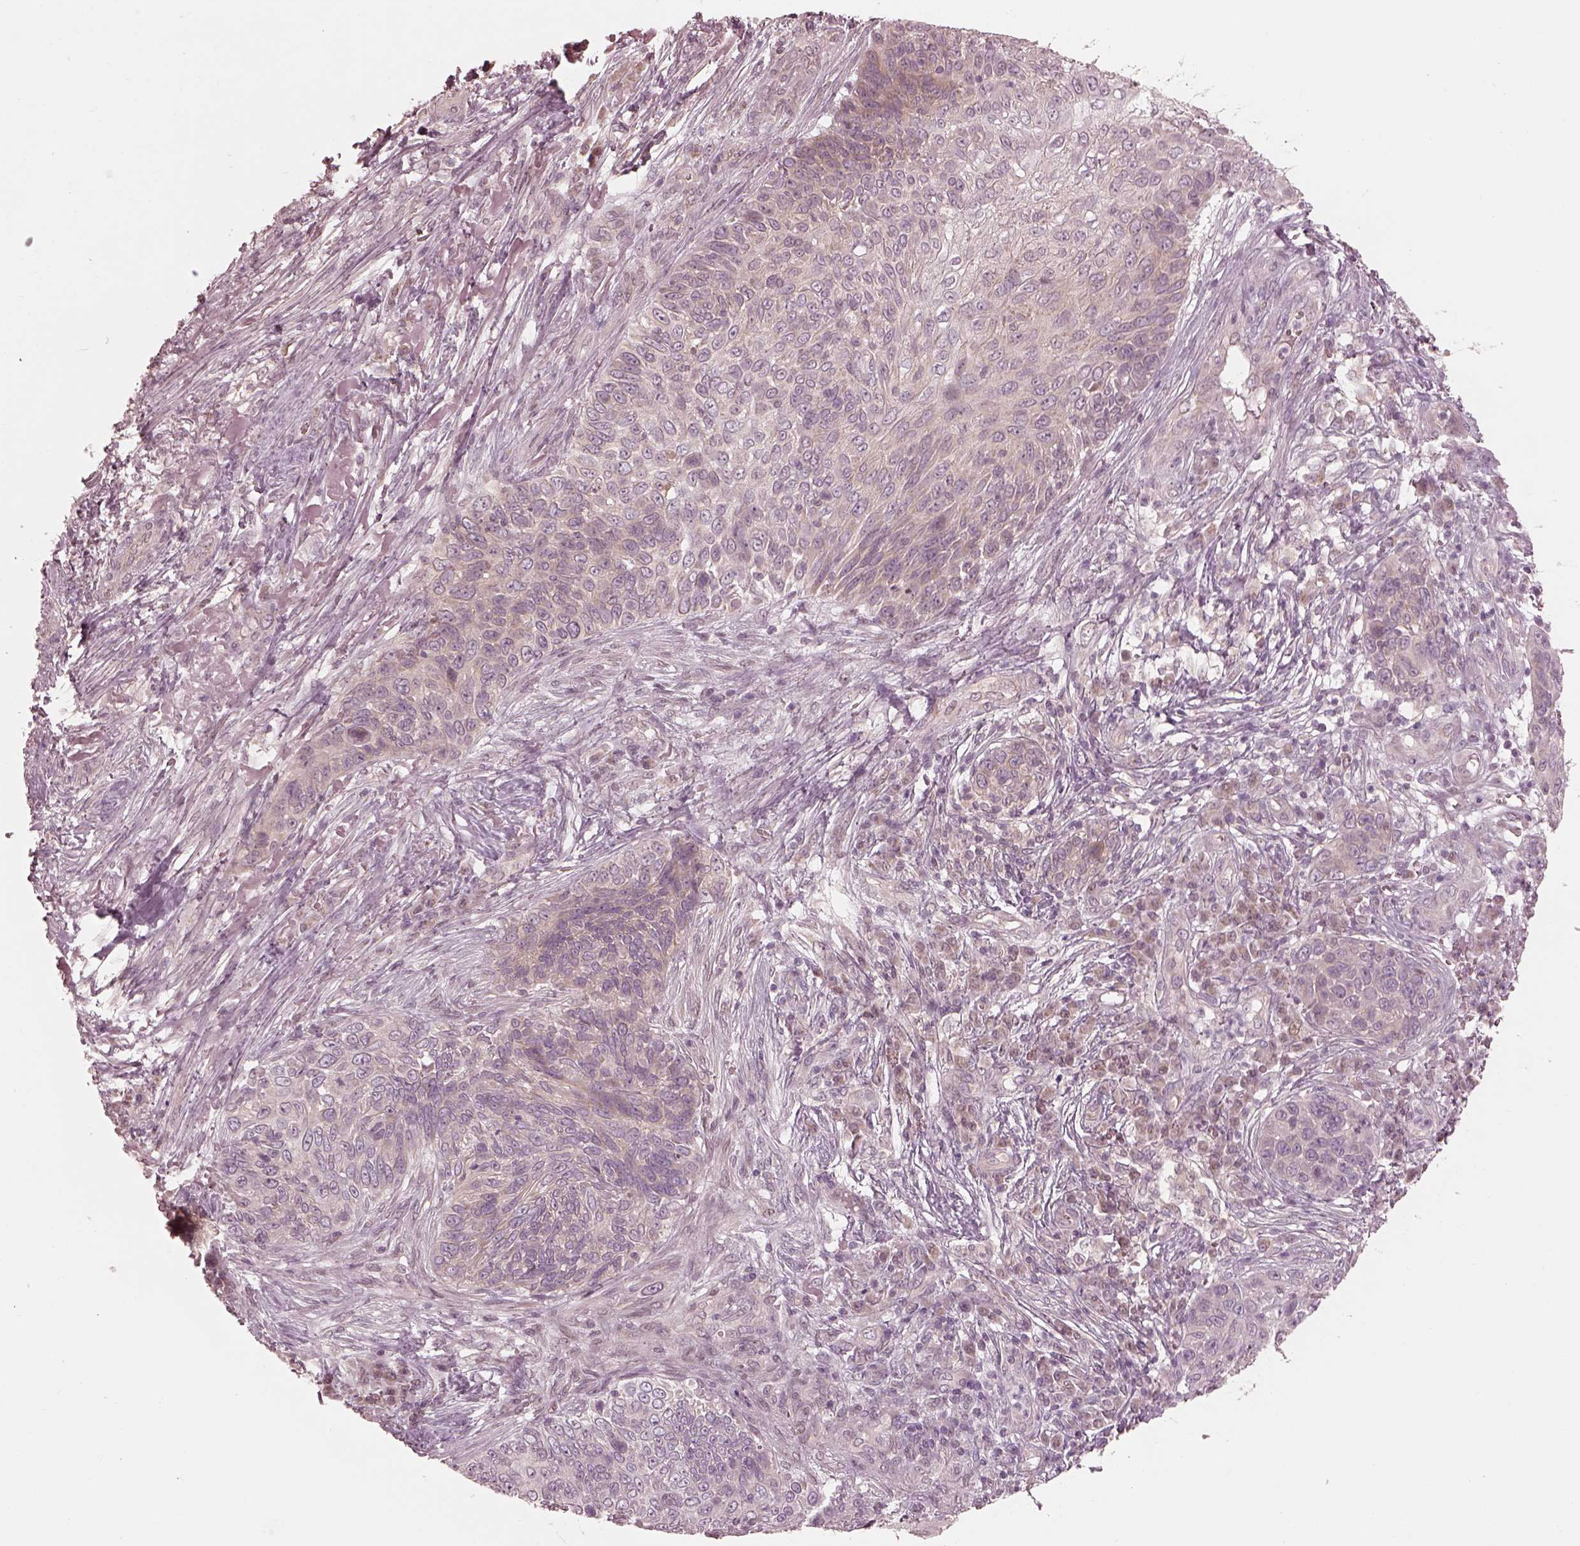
{"staining": {"intensity": "weak", "quantity": "<25%", "location": "cytoplasmic/membranous"}, "tissue": "skin cancer", "cell_type": "Tumor cells", "image_type": "cancer", "snomed": [{"axis": "morphology", "description": "Squamous cell carcinoma, NOS"}, {"axis": "topography", "description": "Skin"}], "caption": "This is a histopathology image of immunohistochemistry staining of skin cancer (squamous cell carcinoma), which shows no expression in tumor cells. (Stains: DAB (3,3'-diaminobenzidine) IHC with hematoxylin counter stain, Microscopy: brightfield microscopy at high magnification).", "gene": "IQCB1", "patient": {"sex": "male", "age": 92}}